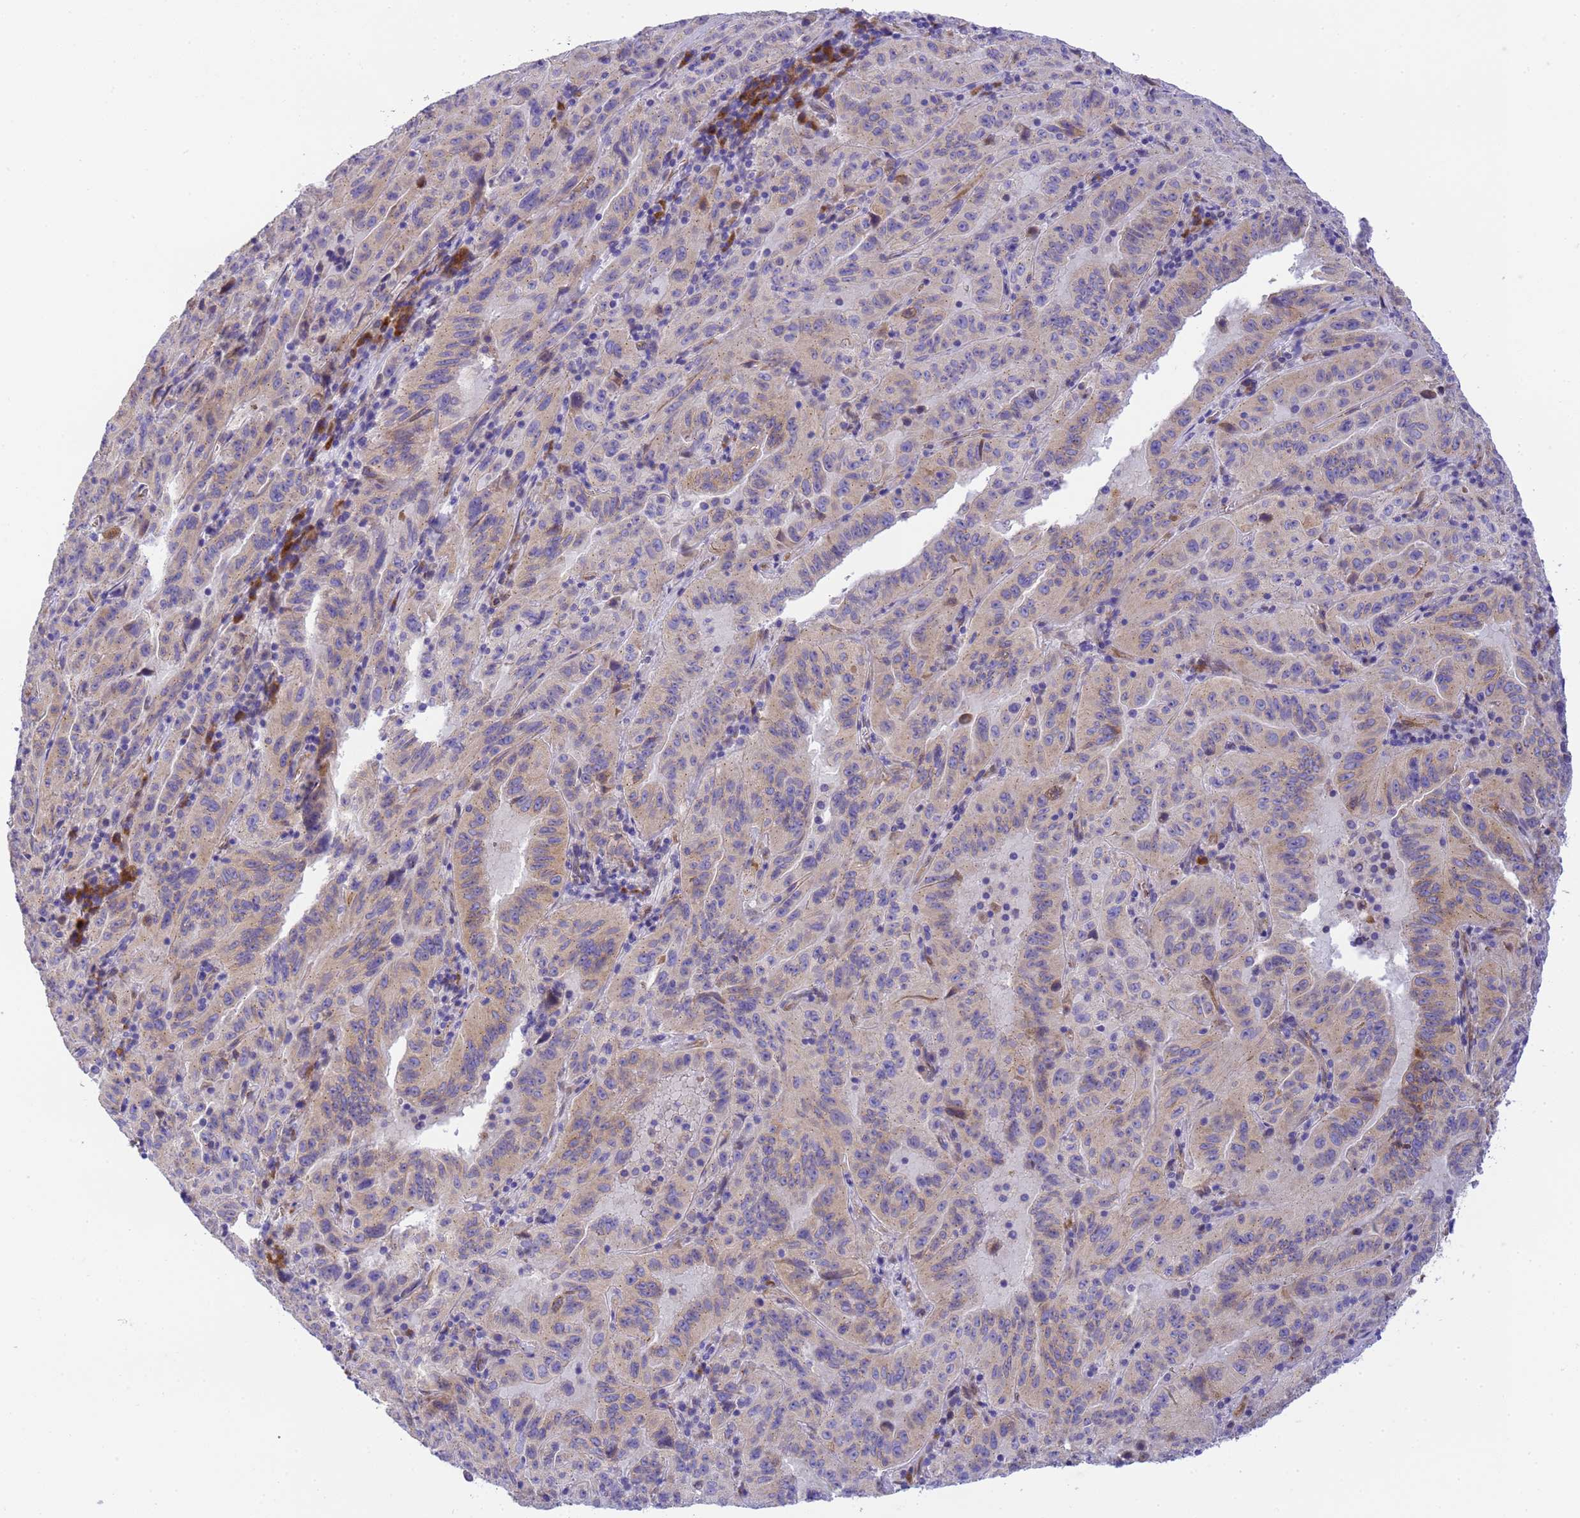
{"staining": {"intensity": "weak", "quantity": "25%-75%", "location": "cytoplasmic/membranous"}, "tissue": "pancreatic cancer", "cell_type": "Tumor cells", "image_type": "cancer", "snomed": [{"axis": "morphology", "description": "Adenocarcinoma, NOS"}, {"axis": "topography", "description": "Pancreas"}], "caption": "The micrograph displays staining of pancreatic cancer (adenocarcinoma), revealing weak cytoplasmic/membranous protein expression (brown color) within tumor cells.", "gene": "RHBDD3", "patient": {"sex": "male", "age": 63}}